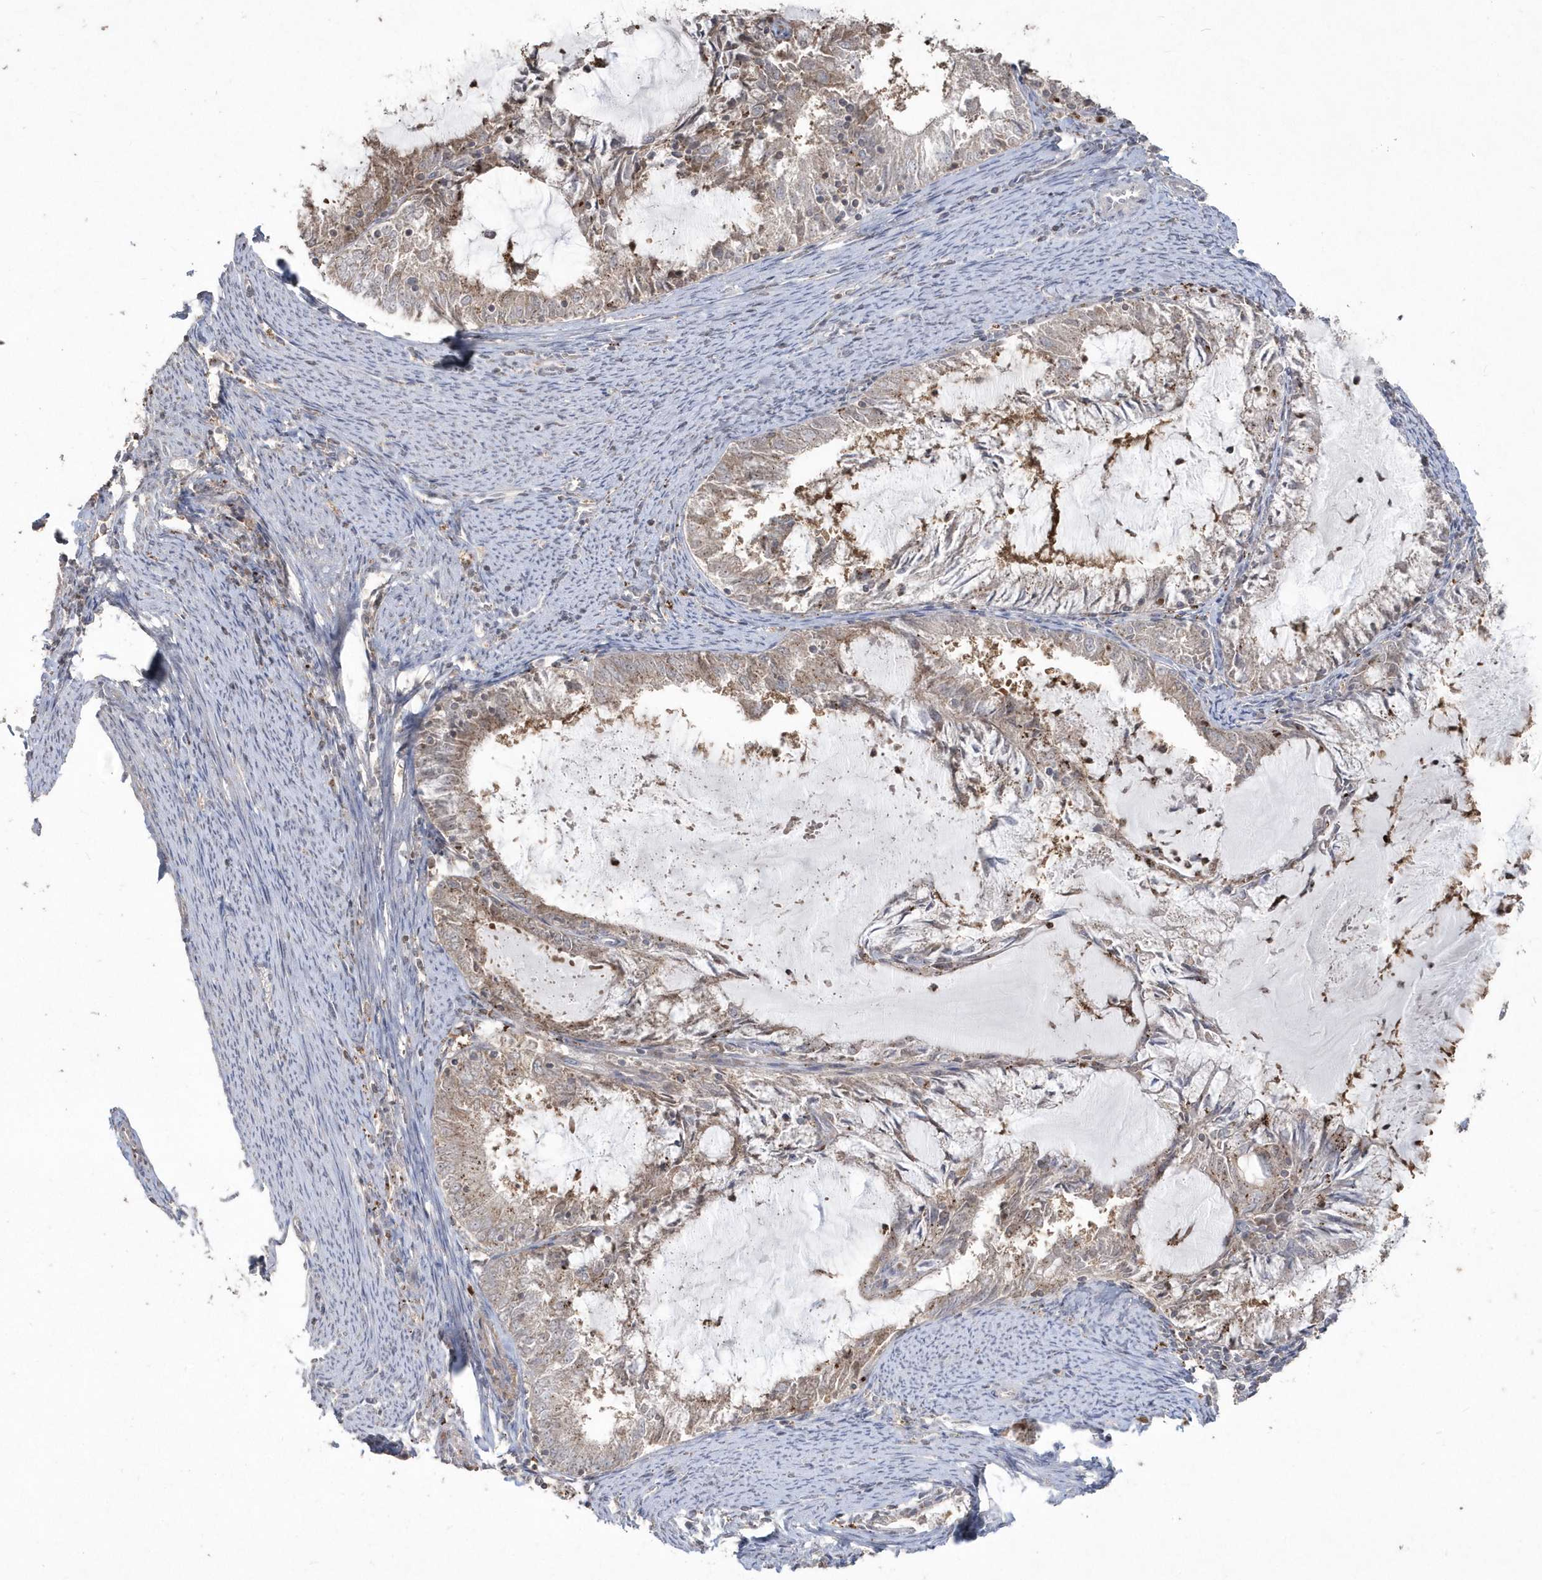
{"staining": {"intensity": "weak", "quantity": ">75%", "location": "cytoplasmic/membranous"}, "tissue": "endometrial cancer", "cell_type": "Tumor cells", "image_type": "cancer", "snomed": [{"axis": "morphology", "description": "Adenocarcinoma, NOS"}, {"axis": "topography", "description": "Endometrium"}], "caption": "The immunohistochemical stain highlights weak cytoplasmic/membranous positivity in tumor cells of adenocarcinoma (endometrial) tissue.", "gene": "GEMIN6", "patient": {"sex": "female", "age": 57}}